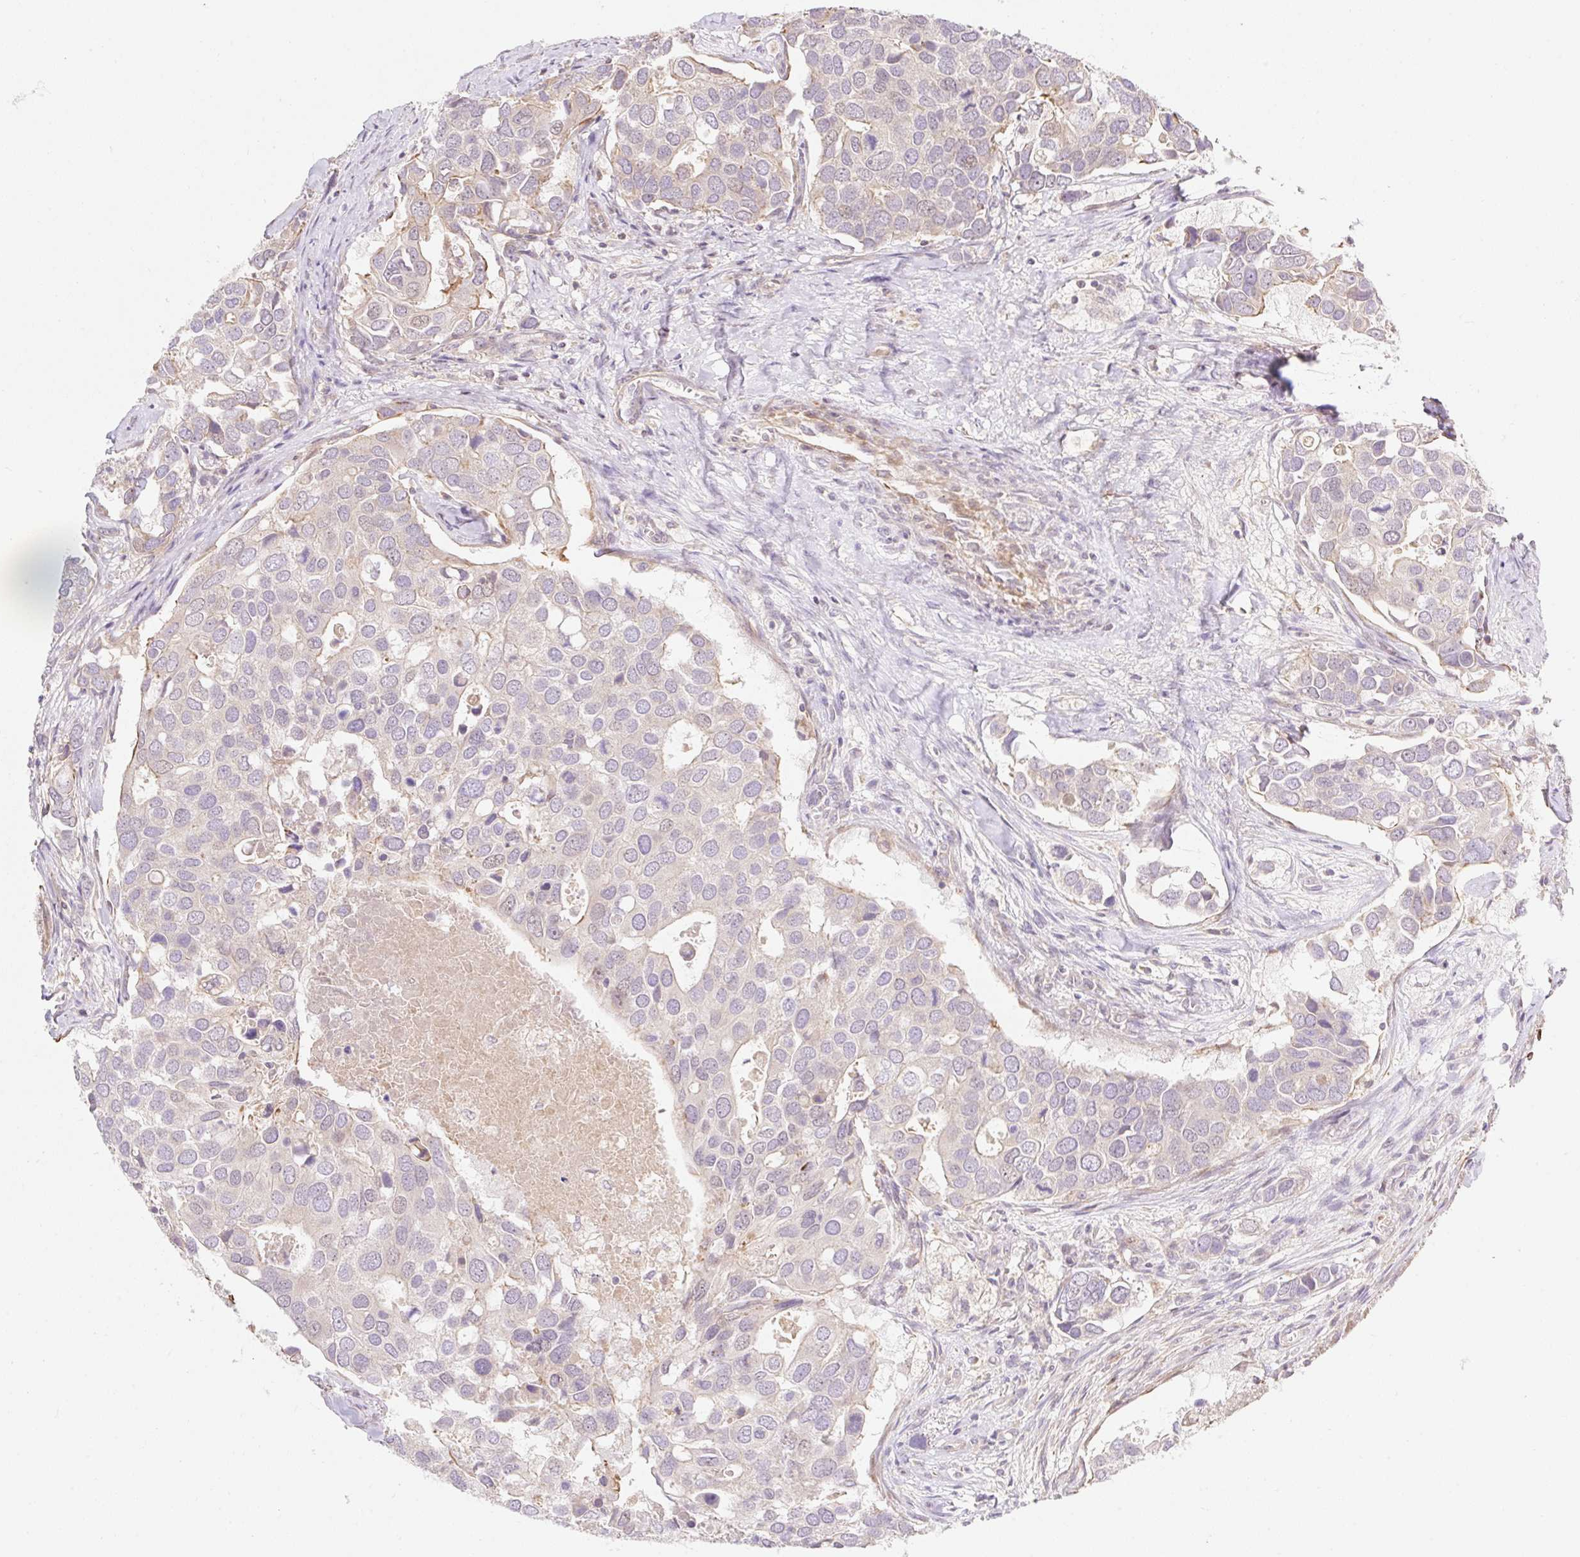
{"staining": {"intensity": "negative", "quantity": "none", "location": "none"}, "tissue": "breast cancer", "cell_type": "Tumor cells", "image_type": "cancer", "snomed": [{"axis": "morphology", "description": "Duct carcinoma"}, {"axis": "topography", "description": "Breast"}], "caption": "Tumor cells are negative for protein expression in human breast cancer (invasive ductal carcinoma).", "gene": "EMC10", "patient": {"sex": "female", "age": 83}}